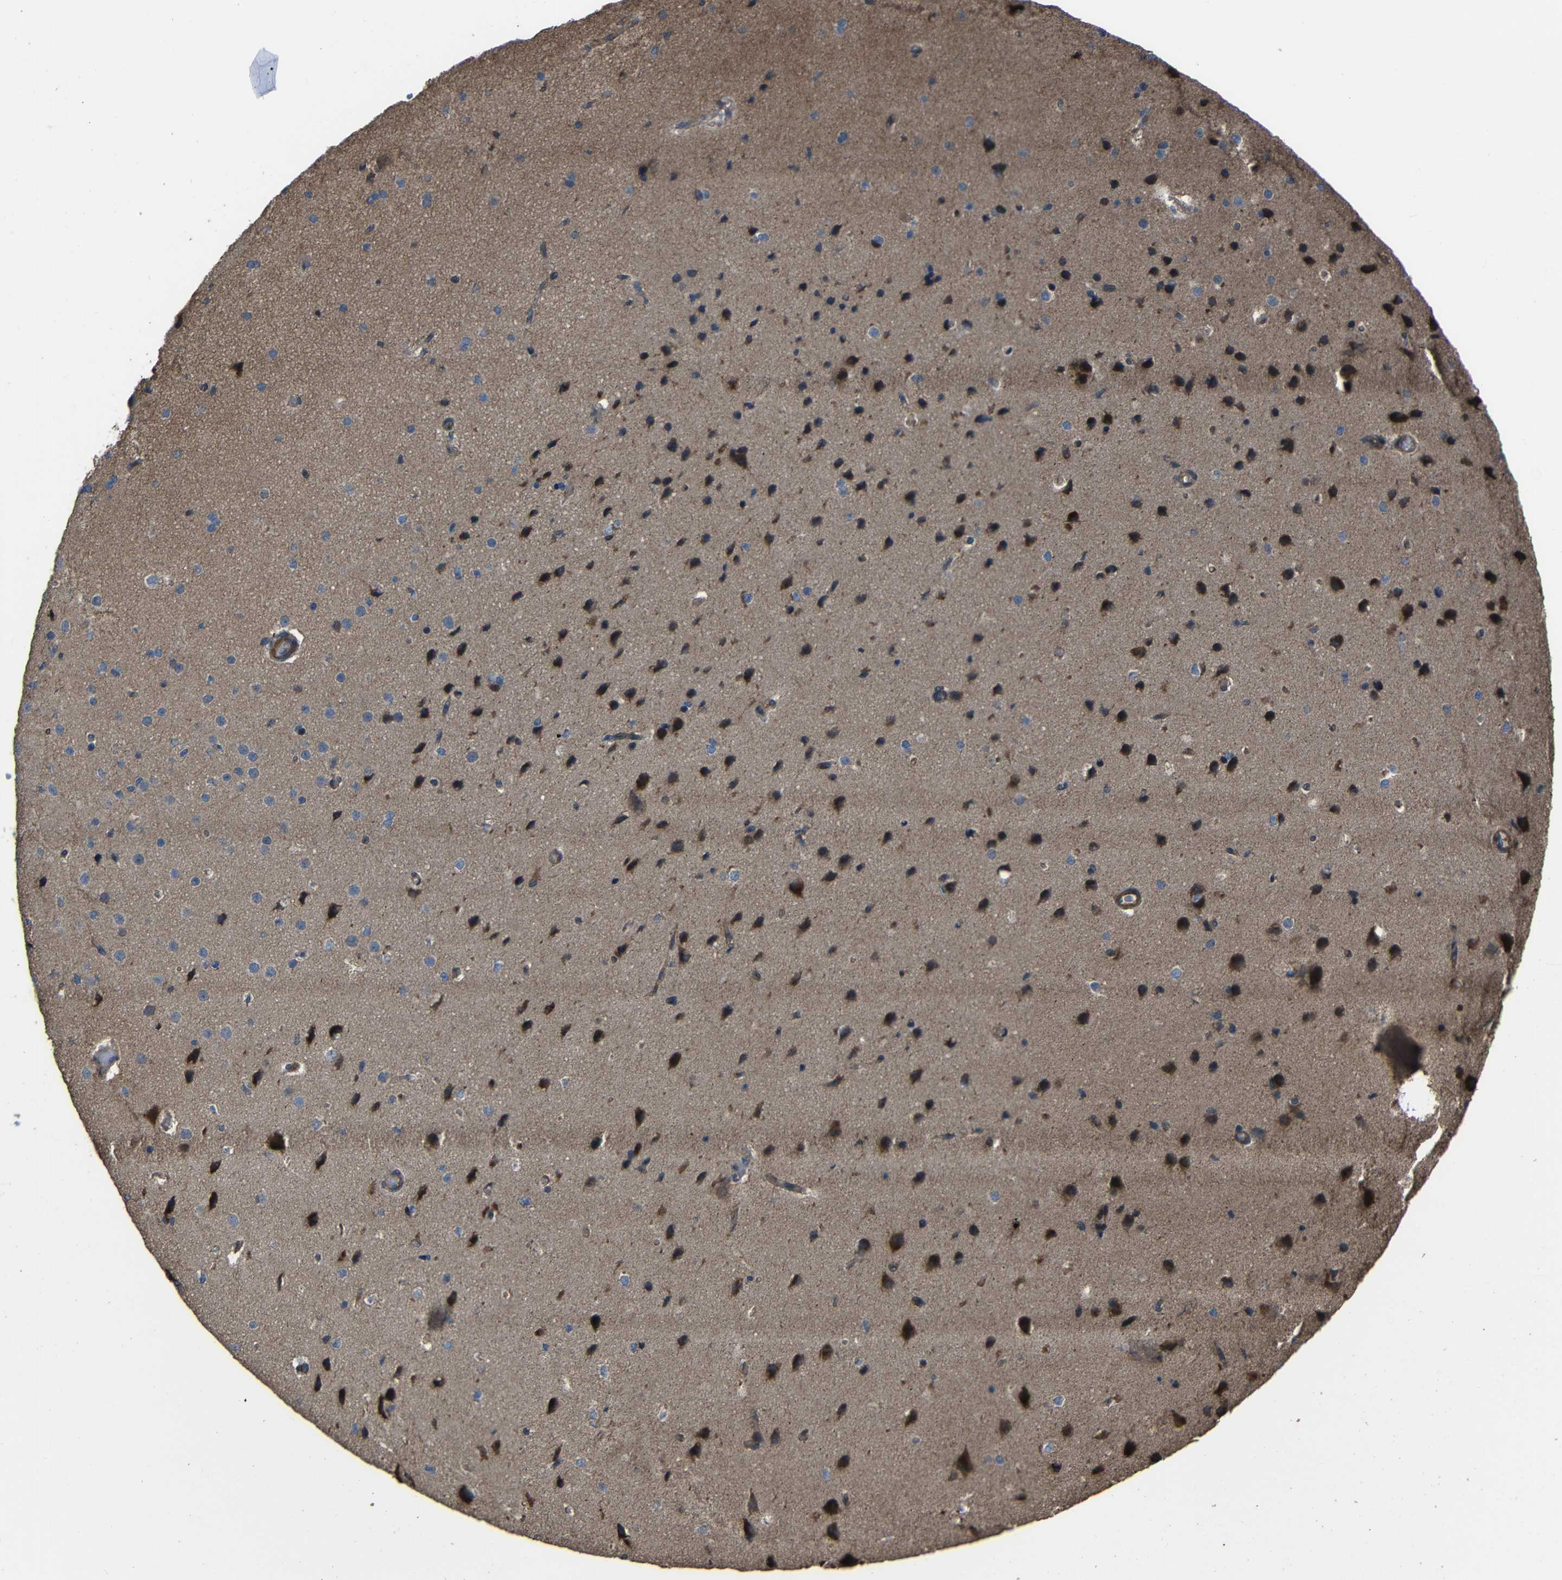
{"staining": {"intensity": "moderate", "quantity": "25%-75%", "location": "cytoplasmic/membranous"}, "tissue": "cerebral cortex", "cell_type": "Endothelial cells", "image_type": "normal", "snomed": [{"axis": "morphology", "description": "Normal tissue, NOS"}, {"axis": "morphology", "description": "Developmental malformation"}, {"axis": "topography", "description": "Cerebral cortex"}], "caption": "Normal cerebral cortex was stained to show a protein in brown. There is medium levels of moderate cytoplasmic/membranous expression in about 25%-75% of endothelial cells.", "gene": "SNN", "patient": {"sex": "female", "age": 30}}